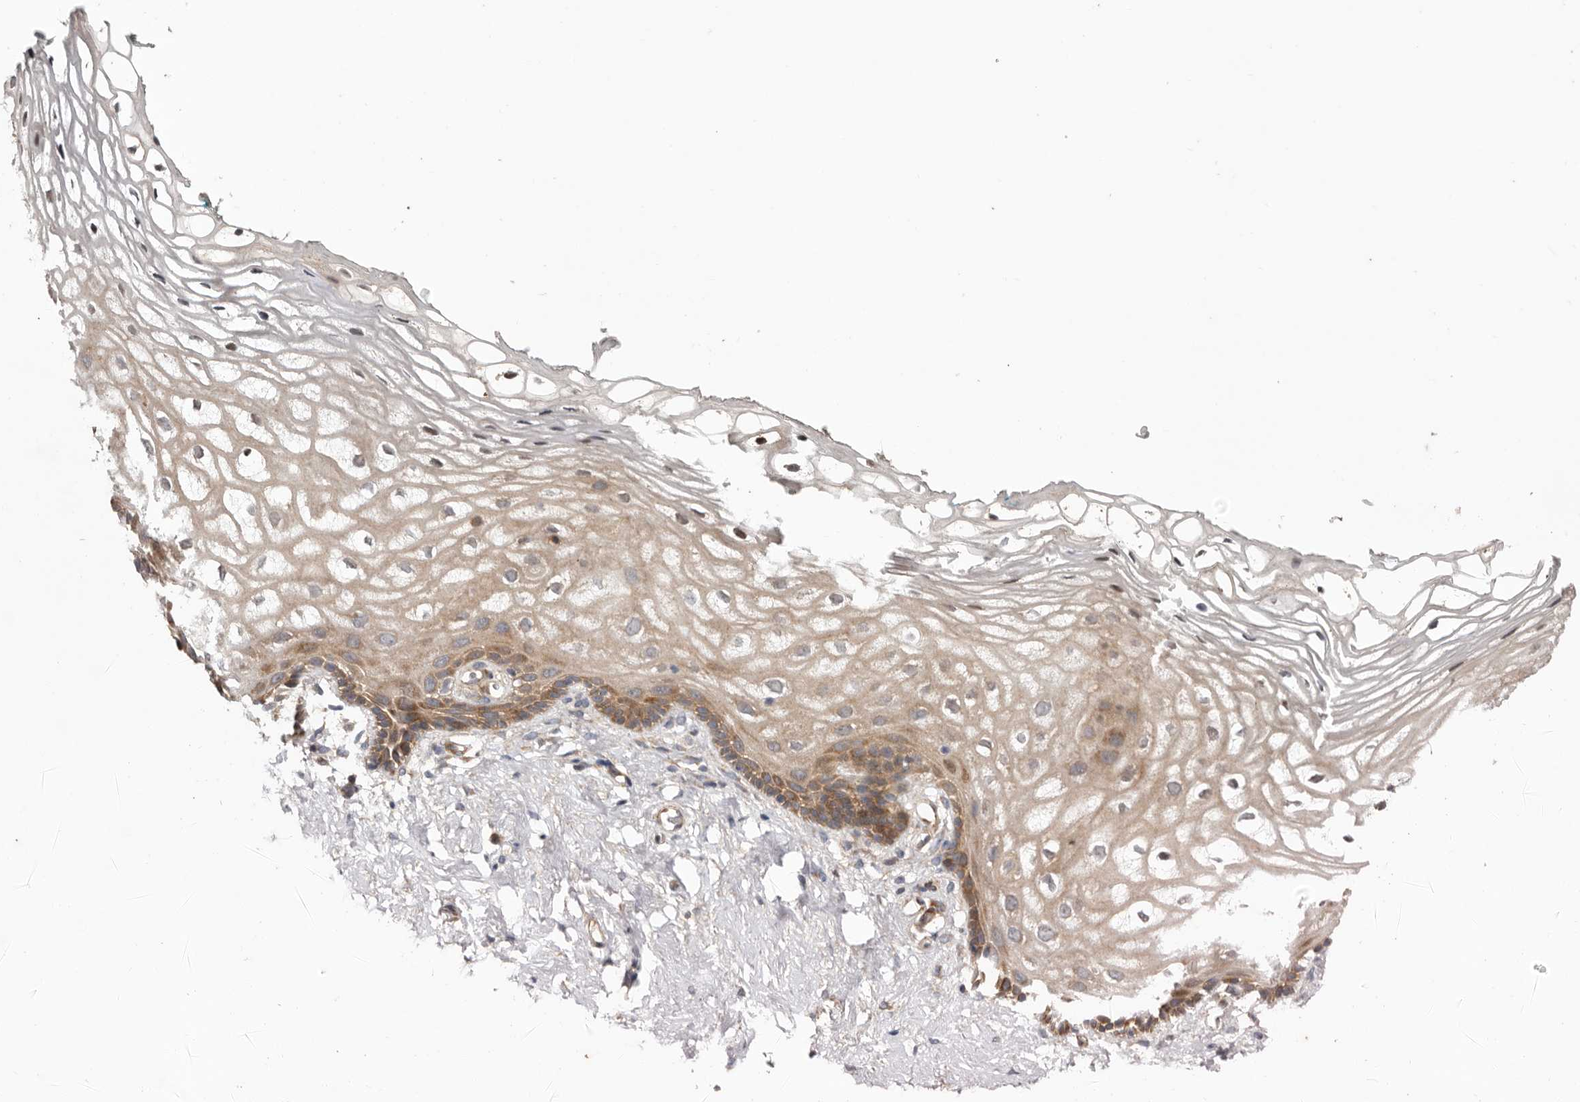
{"staining": {"intensity": "moderate", "quantity": ">75%", "location": "cytoplasmic/membranous"}, "tissue": "vagina", "cell_type": "Squamous epithelial cells", "image_type": "normal", "snomed": [{"axis": "morphology", "description": "Normal tissue, NOS"}, {"axis": "morphology", "description": "Adenocarcinoma, NOS"}, {"axis": "topography", "description": "Rectum"}, {"axis": "topography", "description": "Vagina"}], "caption": "Moderate cytoplasmic/membranous protein expression is present in approximately >75% of squamous epithelial cells in vagina. The staining was performed using DAB (3,3'-diaminobenzidine) to visualize the protein expression in brown, while the nuclei were stained in blue with hematoxylin (Magnification: 20x).", "gene": "PROKR1", "patient": {"sex": "female", "age": 71}}